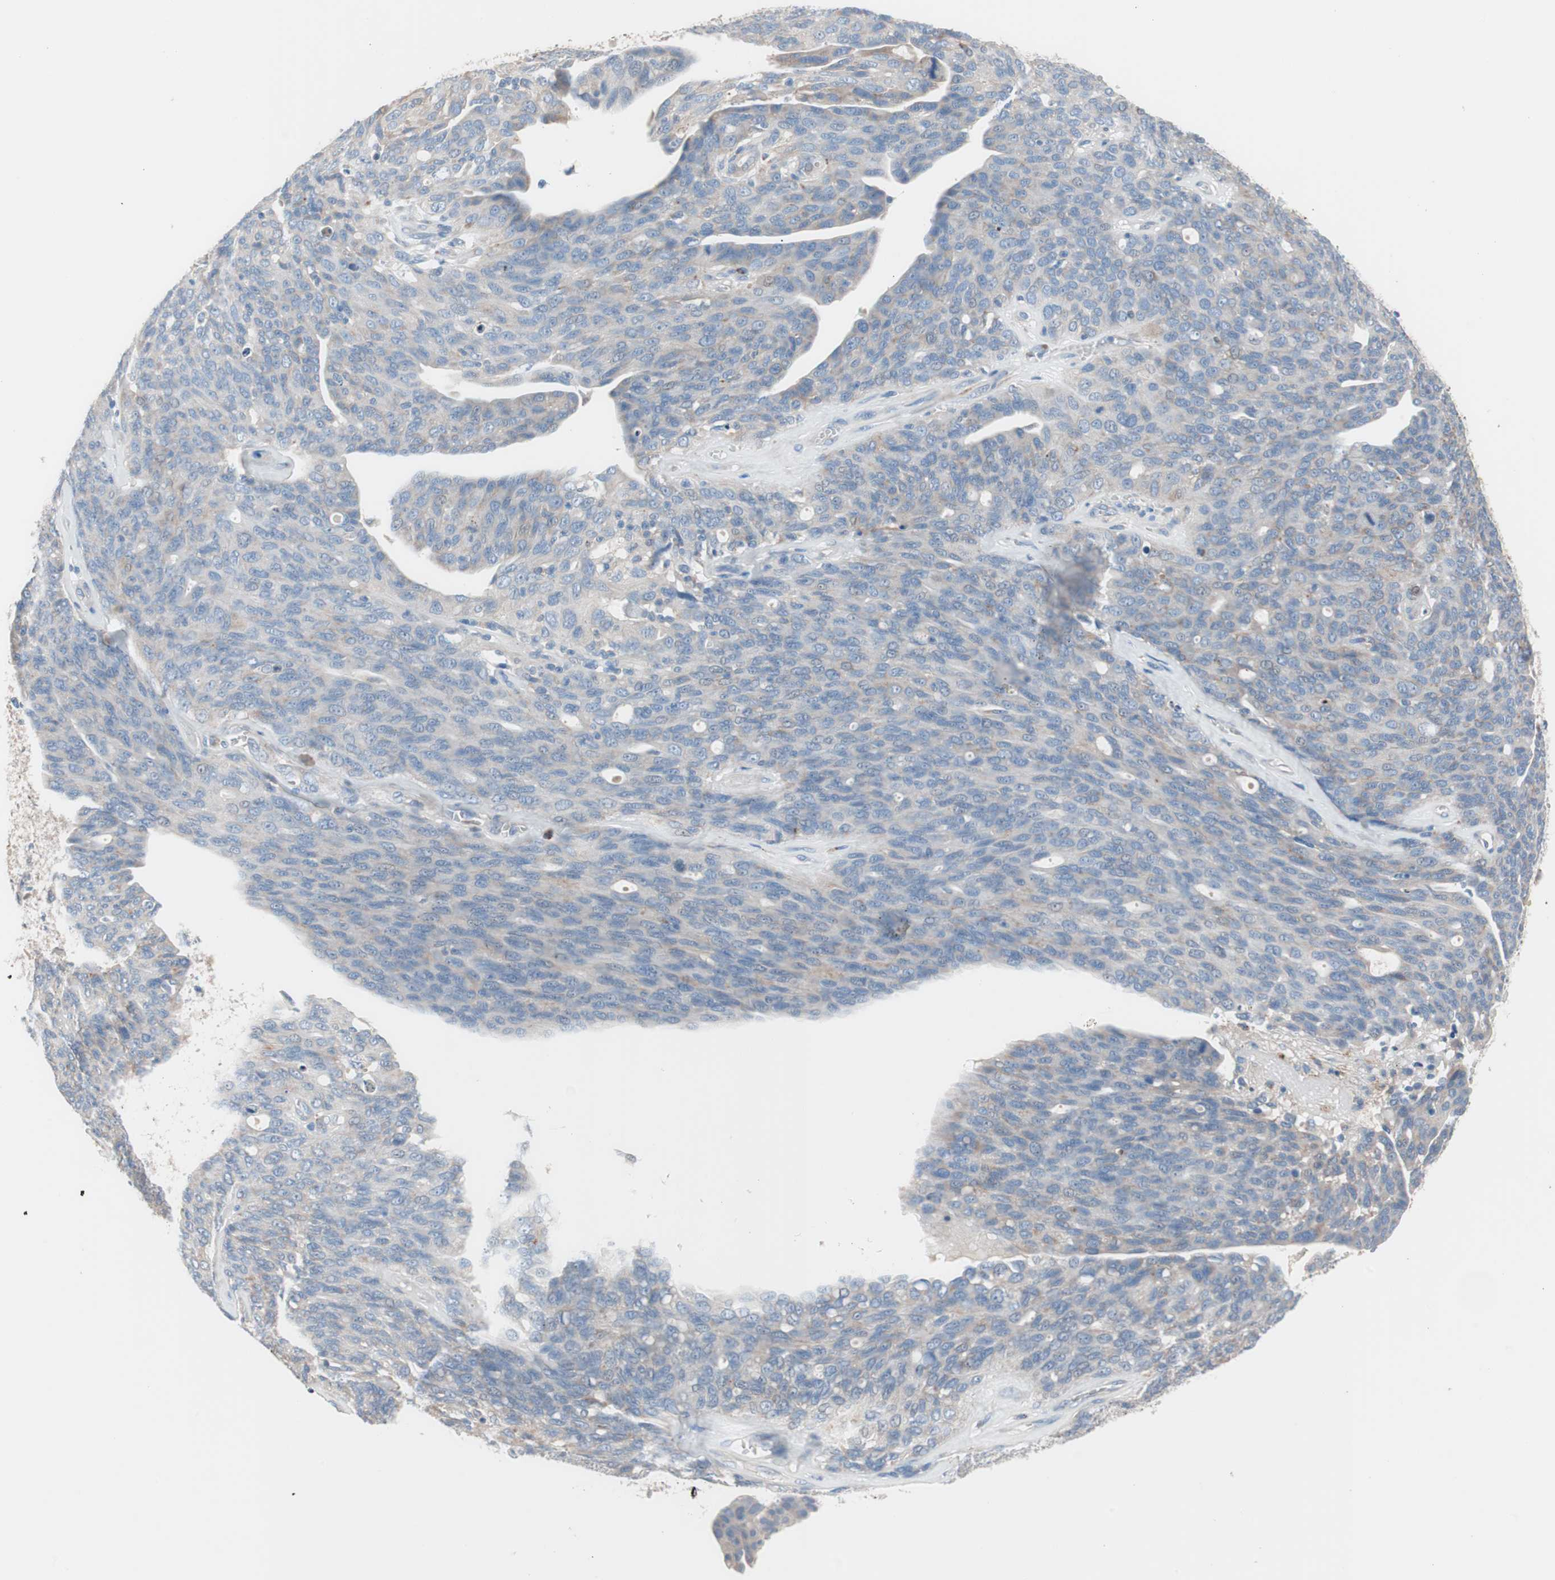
{"staining": {"intensity": "weak", "quantity": "<25%", "location": "cytoplasmic/membranous"}, "tissue": "ovarian cancer", "cell_type": "Tumor cells", "image_type": "cancer", "snomed": [{"axis": "morphology", "description": "Carcinoma, endometroid"}, {"axis": "topography", "description": "Ovary"}], "caption": "Protein analysis of ovarian cancer (endometroid carcinoma) exhibits no significant expression in tumor cells.", "gene": "CLEC4D", "patient": {"sex": "female", "age": 60}}